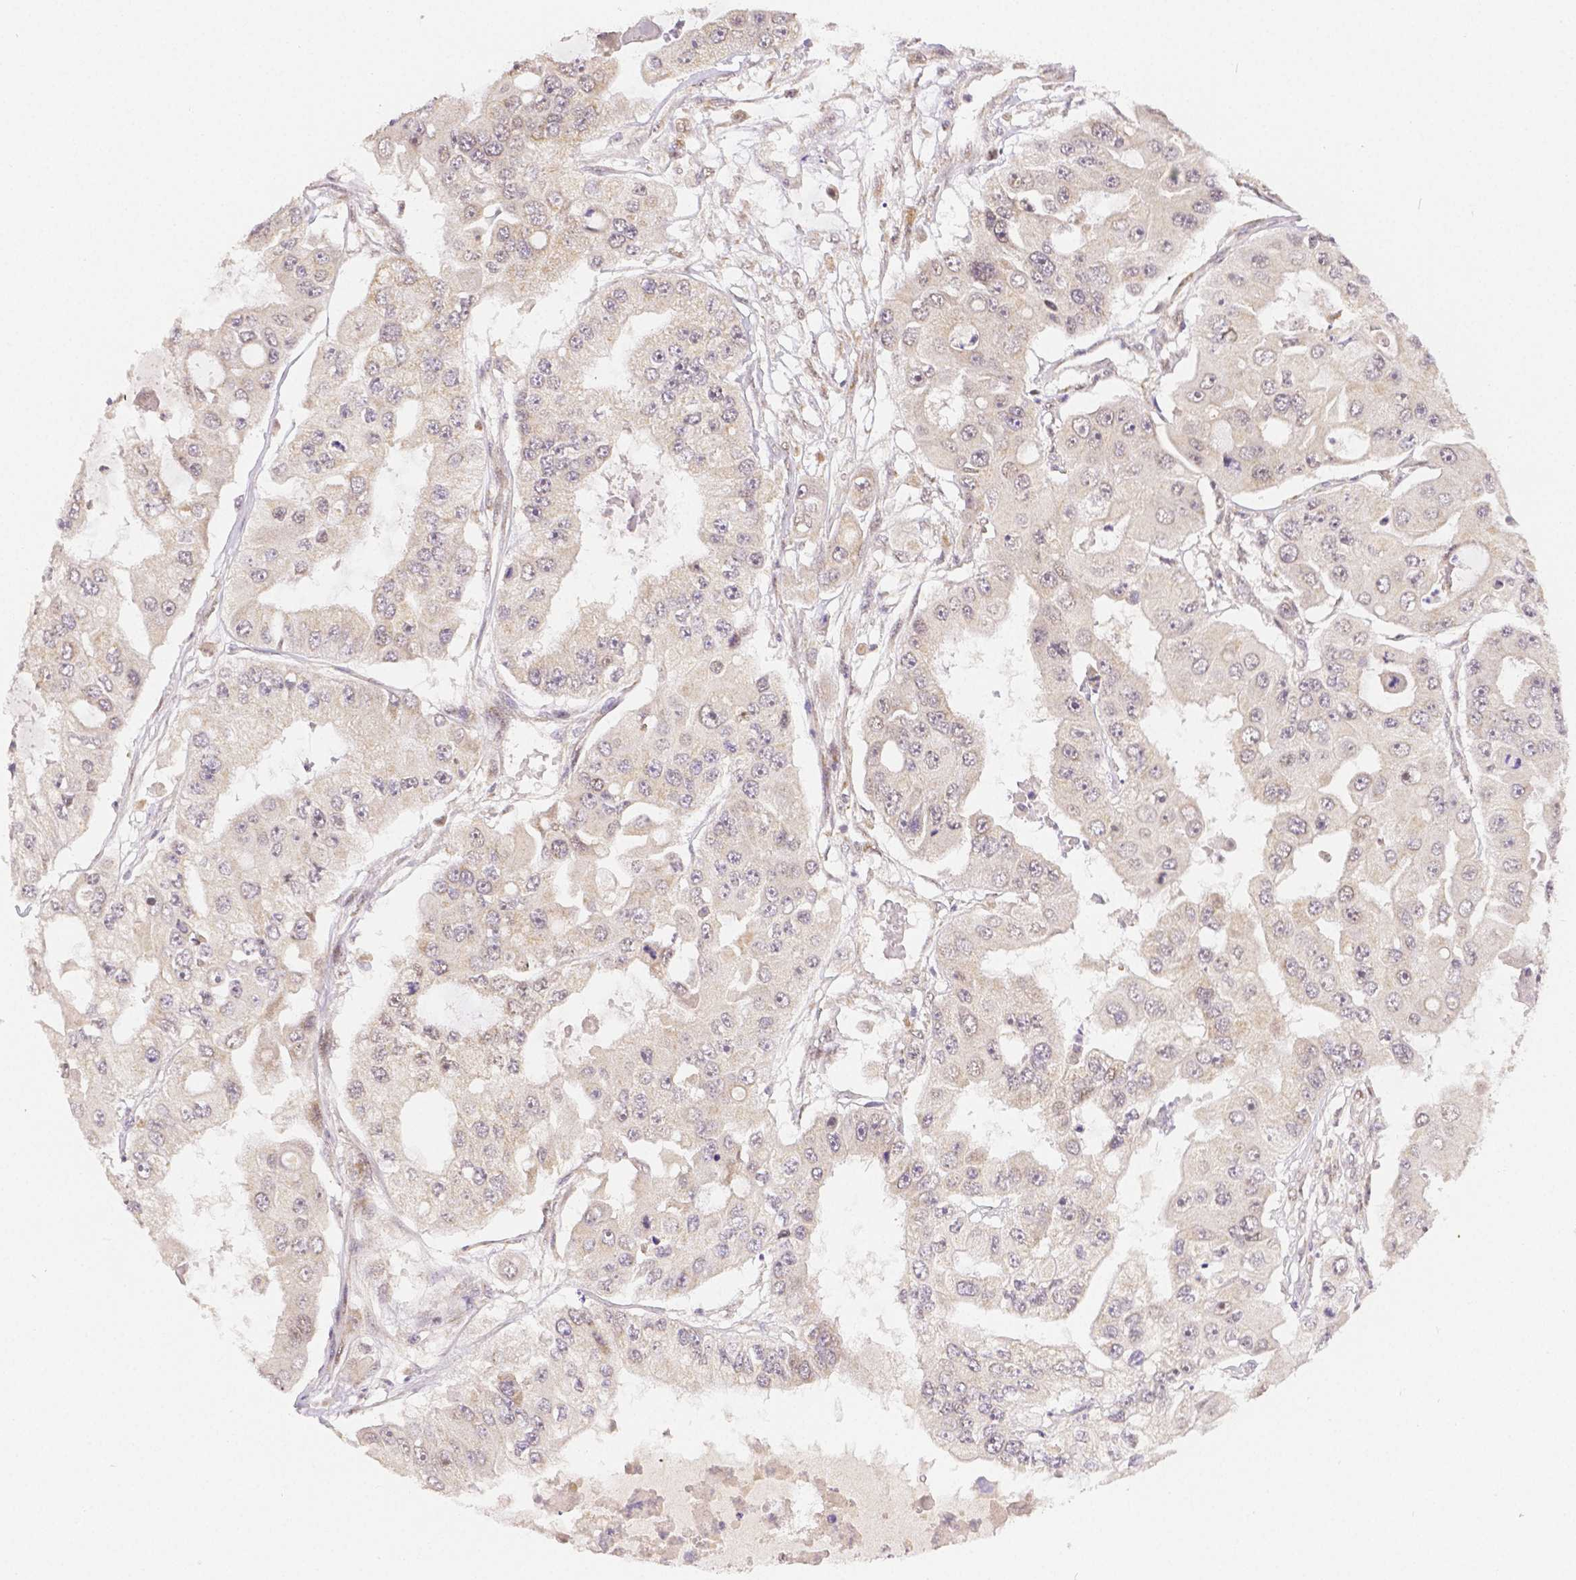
{"staining": {"intensity": "weak", "quantity": "<25%", "location": "cytoplasmic/membranous"}, "tissue": "ovarian cancer", "cell_type": "Tumor cells", "image_type": "cancer", "snomed": [{"axis": "morphology", "description": "Cystadenocarcinoma, serous, NOS"}, {"axis": "topography", "description": "Ovary"}], "caption": "High magnification brightfield microscopy of ovarian cancer (serous cystadenocarcinoma) stained with DAB (brown) and counterstained with hematoxylin (blue): tumor cells show no significant expression.", "gene": "RHOT1", "patient": {"sex": "female", "age": 56}}